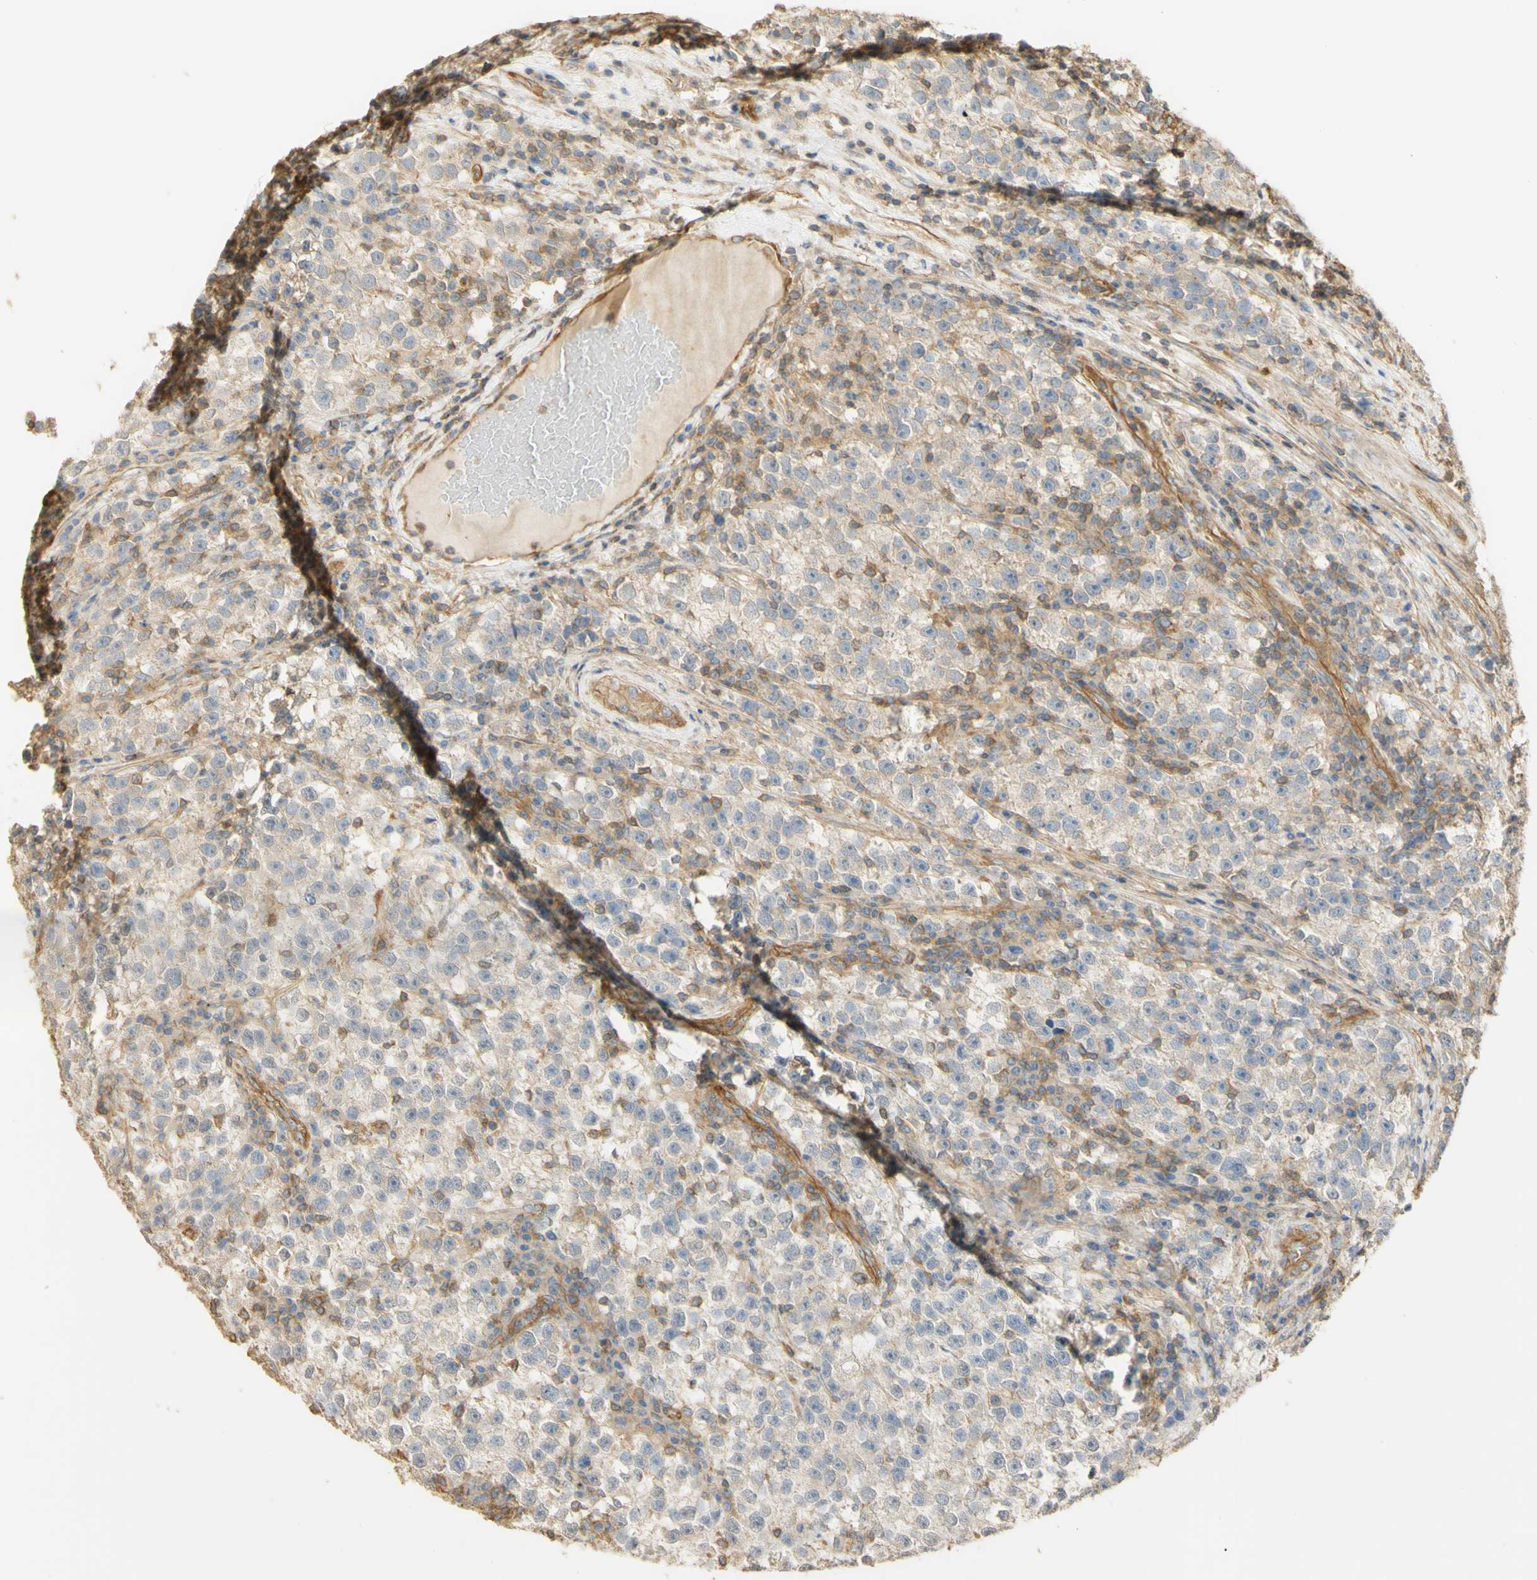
{"staining": {"intensity": "negative", "quantity": "none", "location": "none"}, "tissue": "testis cancer", "cell_type": "Tumor cells", "image_type": "cancer", "snomed": [{"axis": "morphology", "description": "Seminoma, NOS"}, {"axis": "topography", "description": "Testis"}], "caption": "Immunohistochemistry (IHC) micrograph of neoplastic tissue: human testis cancer (seminoma) stained with DAB displays no significant protein expression in tumor cells. (Brightfield microscopy of DAB immunohistochemistry at high magnification).", "gene": "KCNE4", "patient": {"sex": "male", "age": 22}}